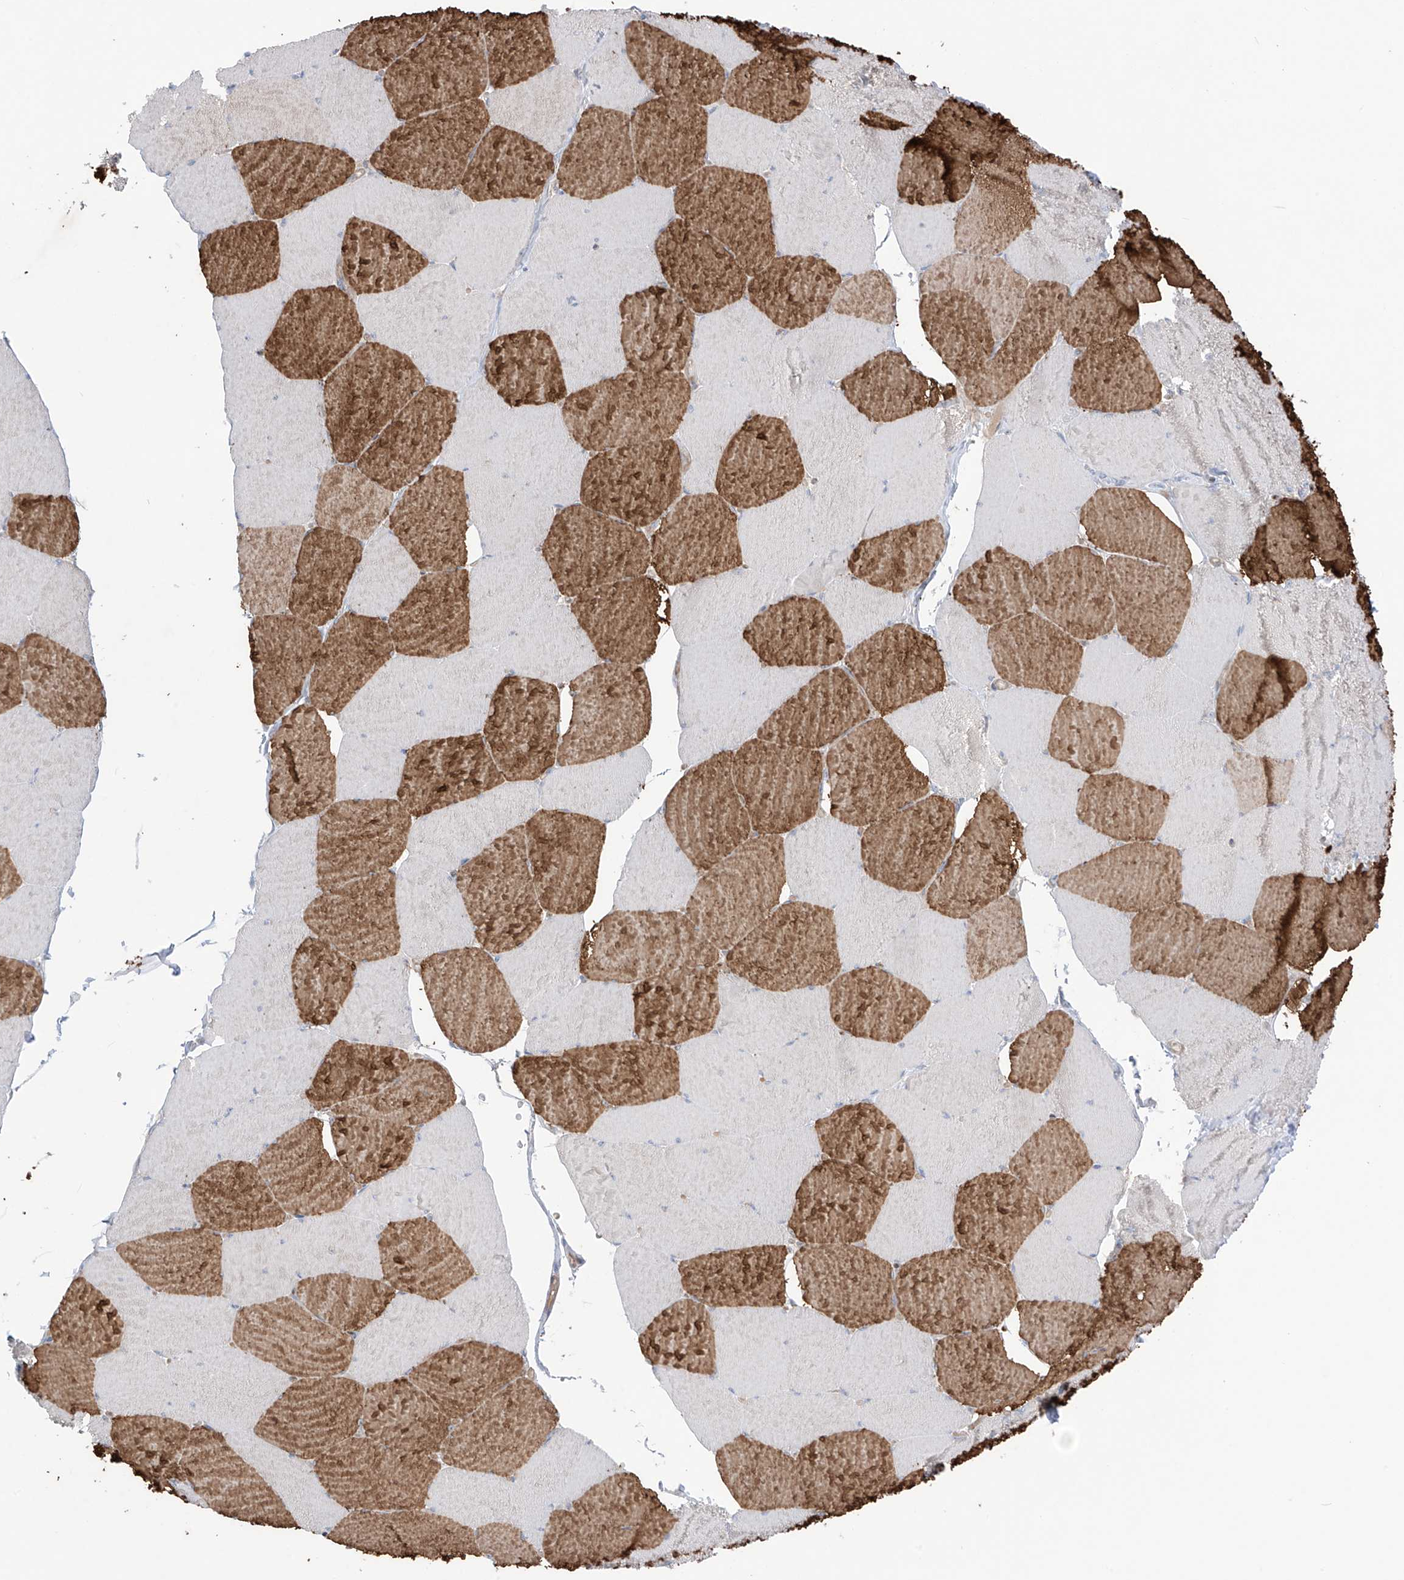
{"staining": {"intensity": "strong", "quantity": "25%-75%", "location": "cytoplasmic/membranous"}, "tissue": "skeletal muscle", "cell_type": "Myocytes", "image_type": "normal", "snomed": [{"axis": "morphology", "description": "Normal tissue, NOS"}, {"axis": "topography", "description": "Skeletal muscle"}, {"axis": "topography", "description": "Head-Neck"}], "caption": "Protein staining by immunohistochemistry shows strong cytoplasmic/membranous expression in approximately 25%-75% of myocytes in unremarkable skeletal muscle. The staining was performed using DAB (3,3'-diaminobenzidine) to visualize the protein expression in brown, while the nuclei were stained in blue with hematoxylin (Magnification: 20x).", "gene": "TRMU", "patient": {"sex": "male", "age": 66}}